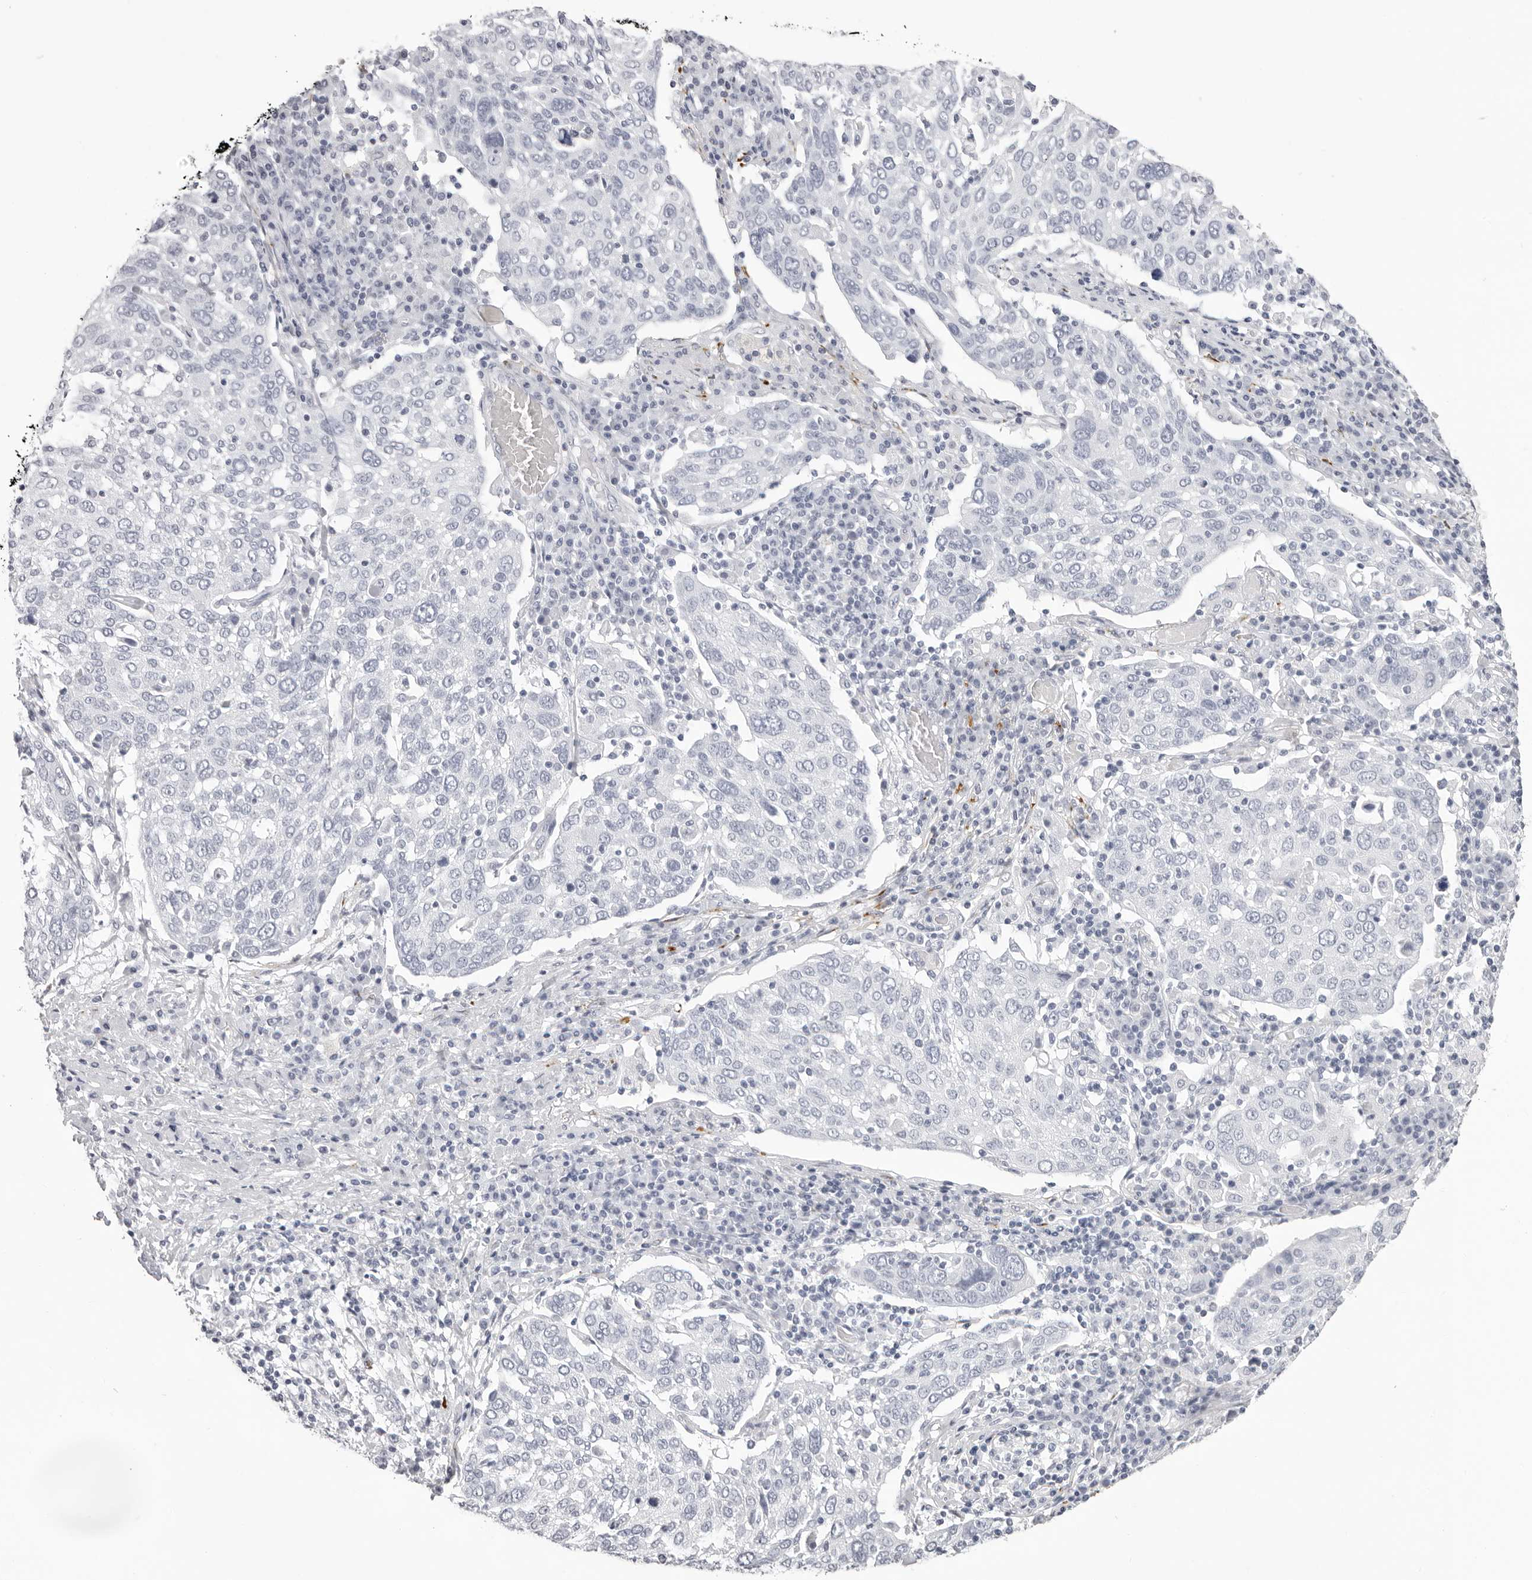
{"staining": {"intensity": "negative", "quantity": "none", "location": "none"}, "tissue": "lung cancer", "cell_type": "Tumor cells", "image_type": "cancer", "snomed": [{"axis": "morphology", "description": "Squamous cell carcinoma, NOS"}, {"axis": "topography", "description": "Lung"}], "caption": "There is no significant staining in tumor cells of squamous cell carcinoma (lung).", "gene": "CST1", "patient": {"sex": "male", "age": 65}}